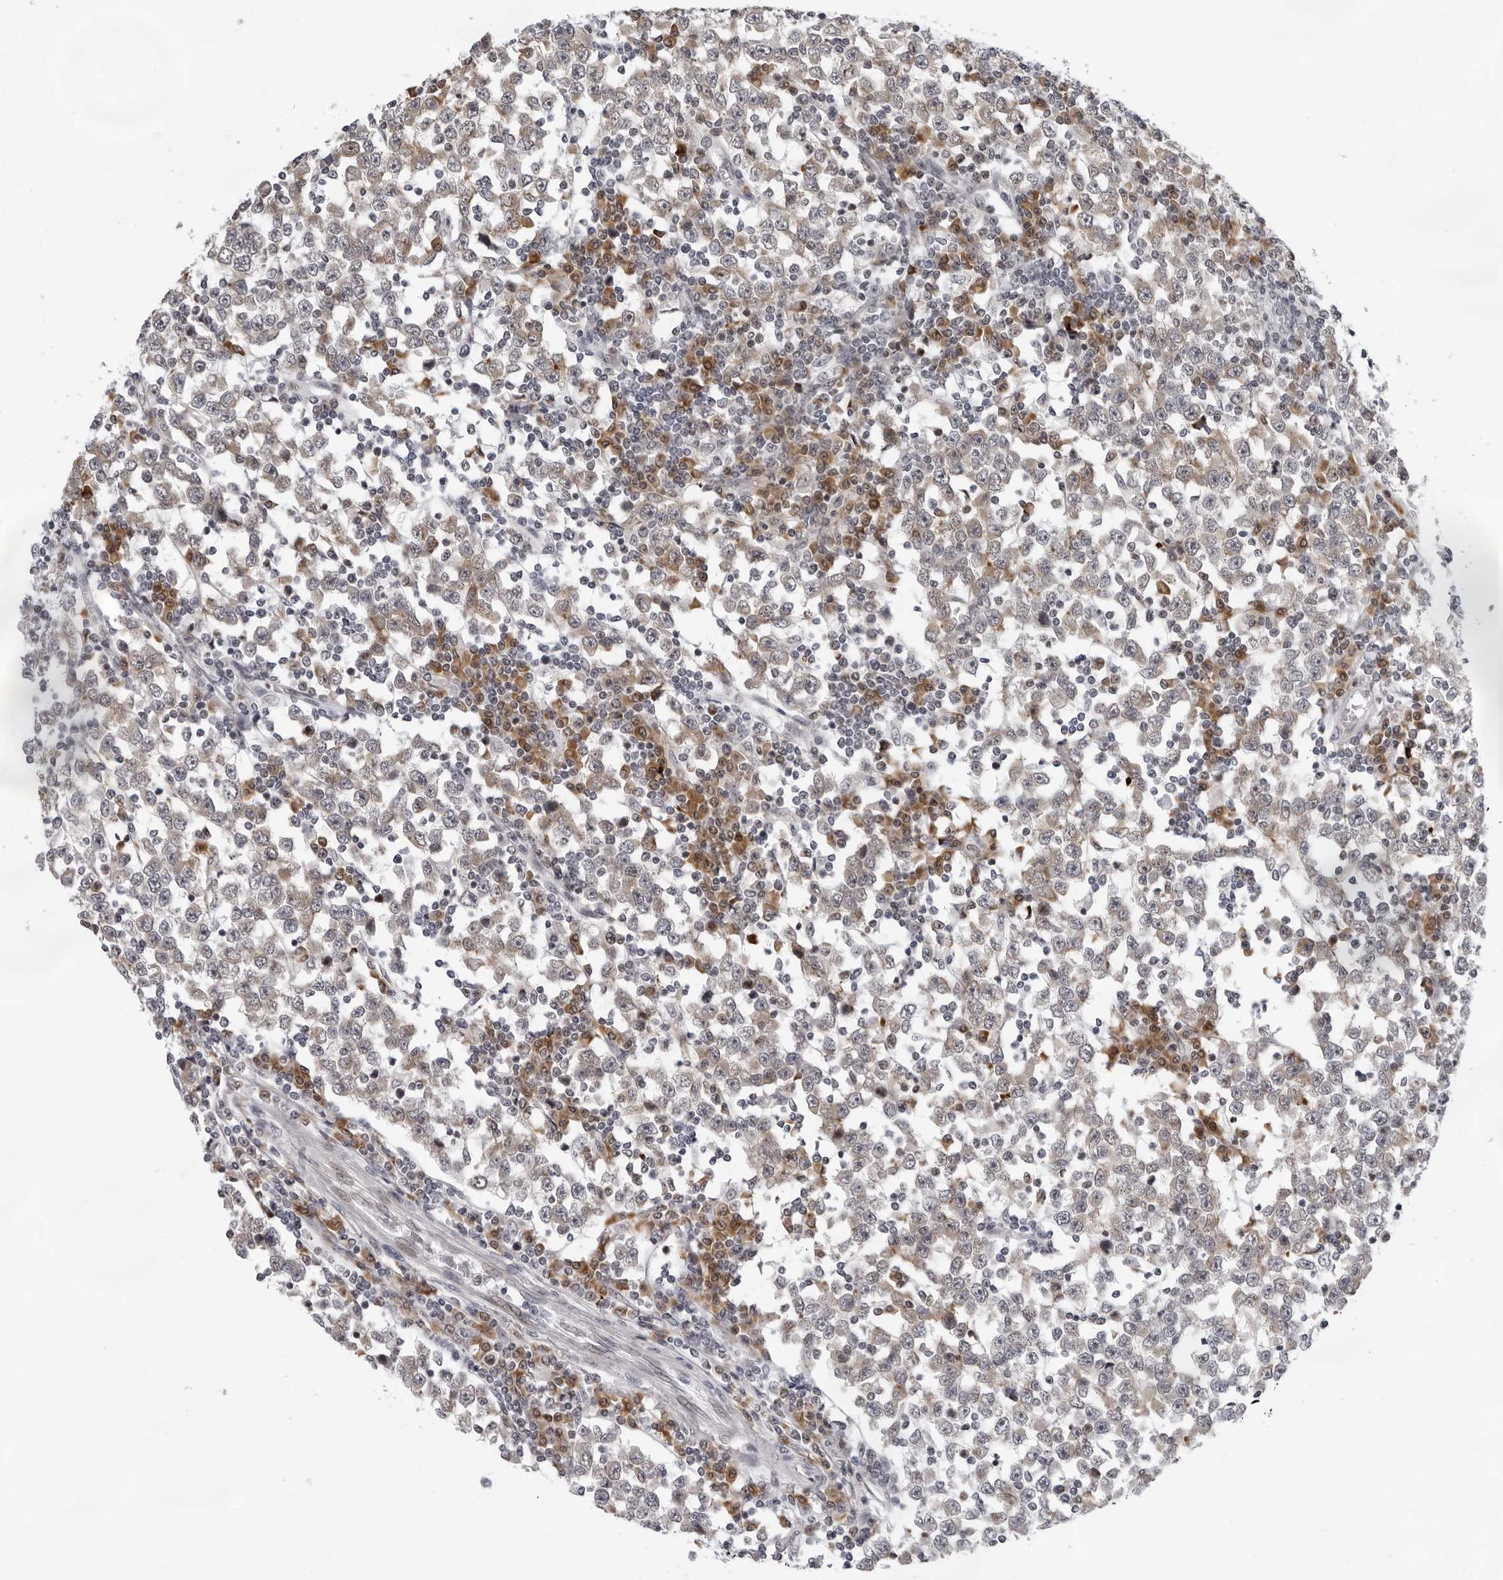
{"staining": {"intensity": "weak", "quantity": "25%-75%", "location": "cytoplasmic/membranous"}, "tissue": "testis cancer", "cell_type": "Tumor cells", "image_type": "cancer", "snomed": [{"axis": "morphology", "description": "Seminoma, NOS"}, {"axis": "topography", "description": "Testis"}], "caption": "Protein expression analysis of human seminoma (testis) reveals weak cytoplasmic/membranous positivity in approximately 25%-75% of tumor cells.", "gene": "PIP4K2C", "patient": {"sex": "male", "age": 65}}